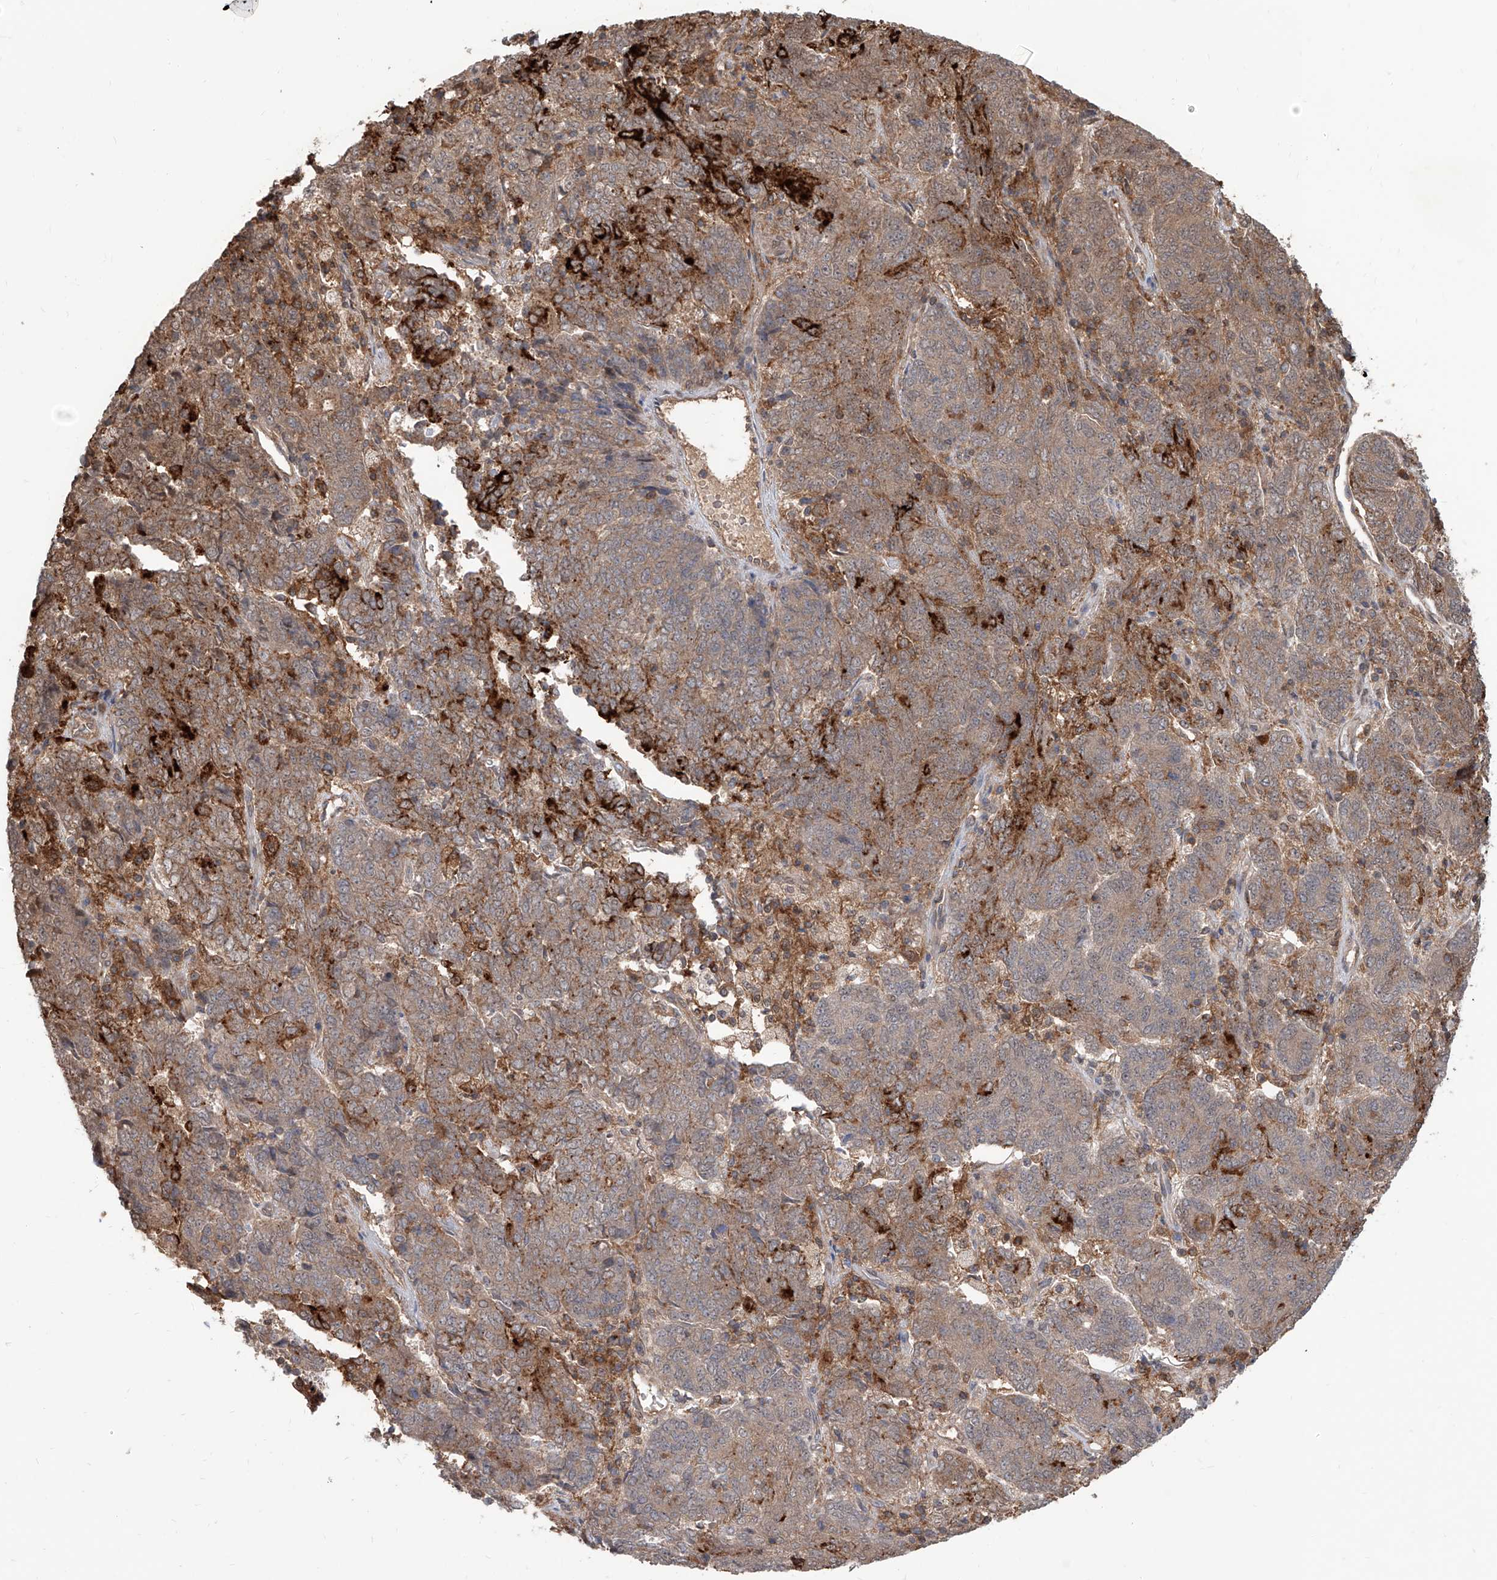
{"staining": {"intensity": "moderate", "quantity": "25%-75%", "location": "cytoplasmic/membranous"}, "tissue": "endometrial cancer", "cell_type": "Tumor cells", "image_type": "cancer", "snomed": [{"axis": "morphology", "description": "Adenocarcinoma, NOS"}, {"axis": "topography", "description": "Endometrium"}], "caption": "Adenocarcinoma (endometrial) tissue displays moderate cytoplasmic/membranous expression in approximately 25%-75% of tumor cells", "gene": "HOXC8", "patient": {"sex": "female", "age": 80}}